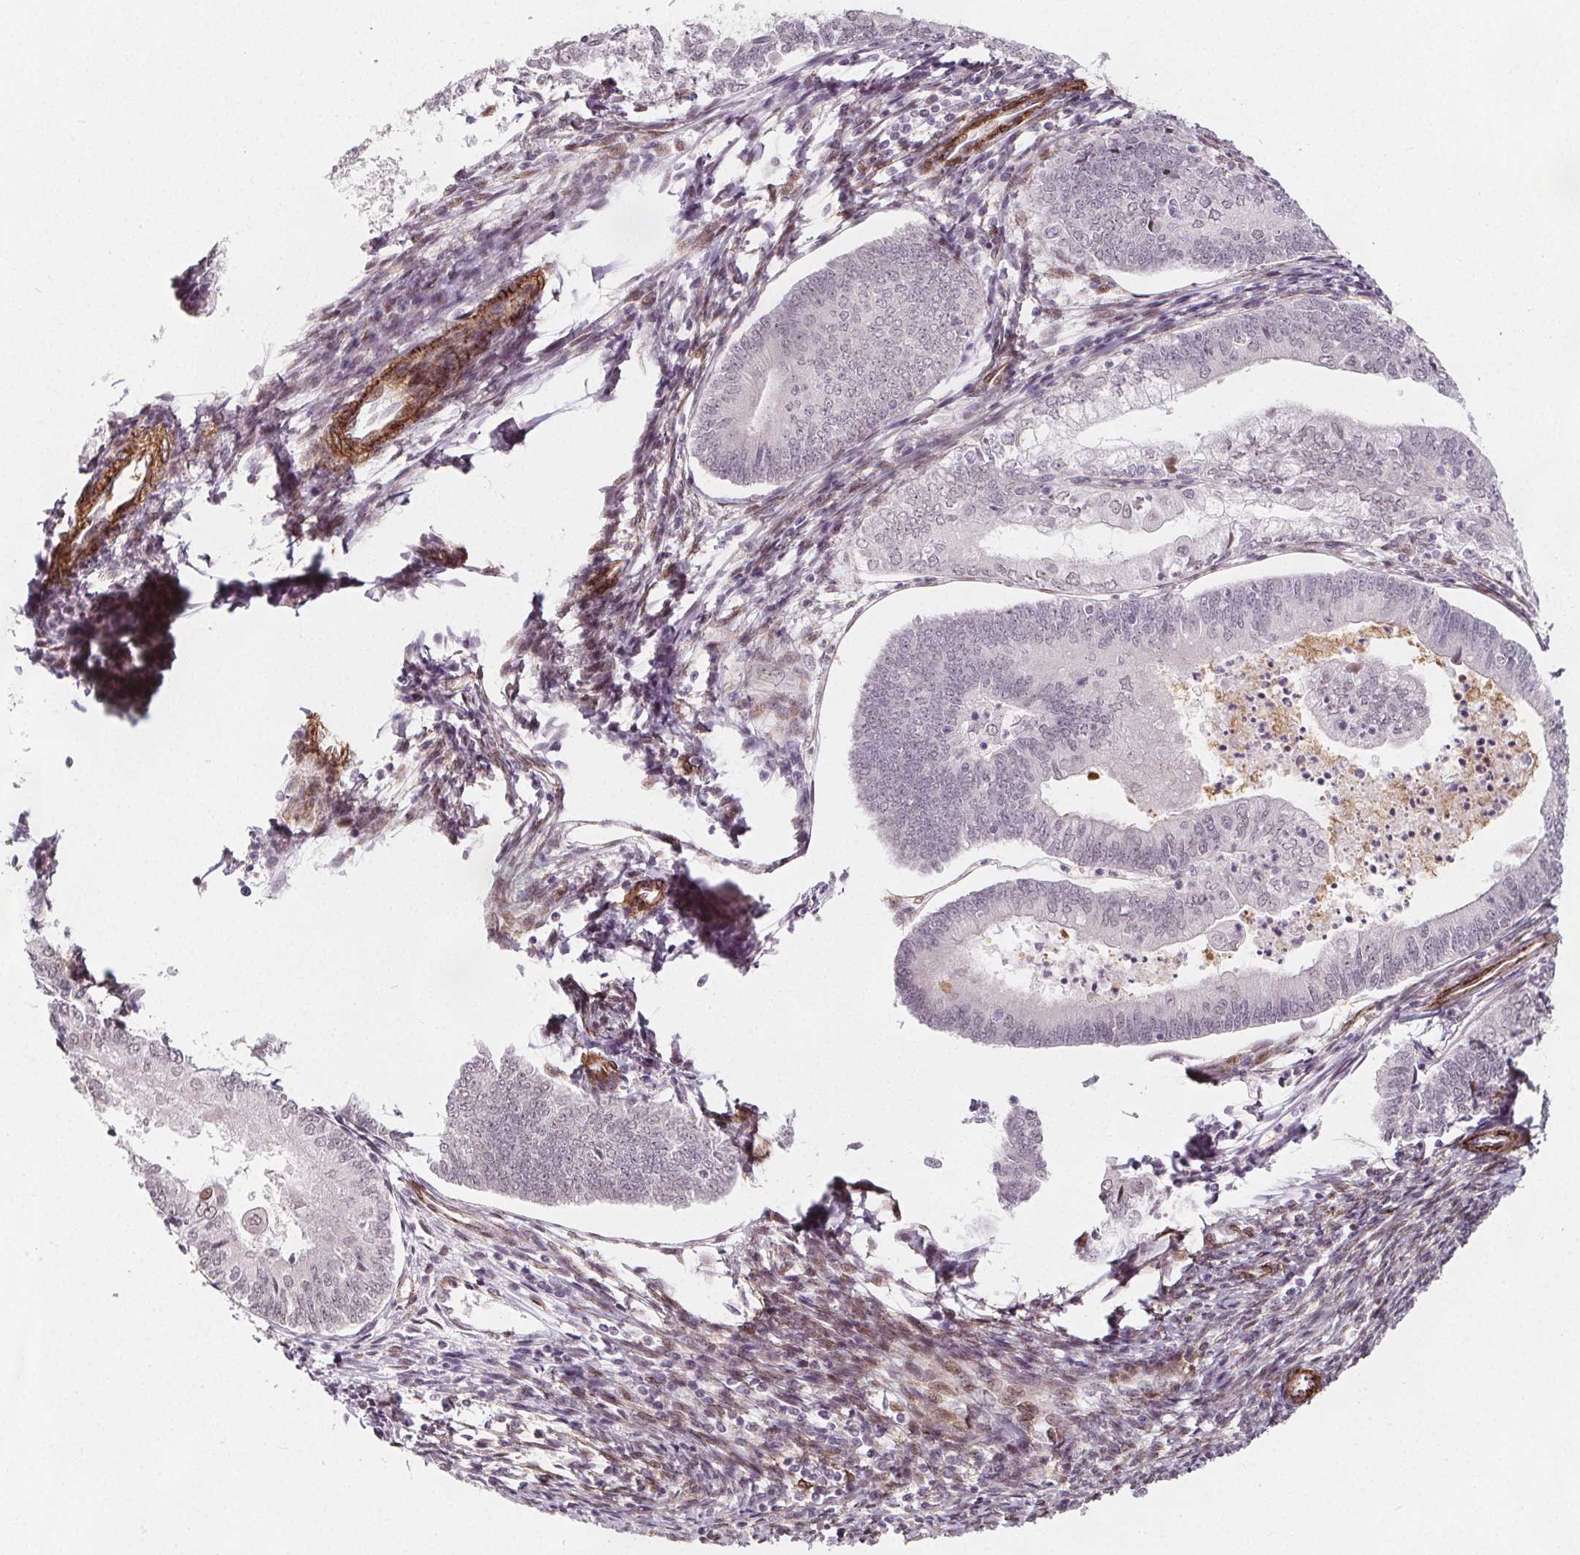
{"staining": {"intensity": "negative", "quantity": "none", "location": "none"}, "tissue": "endometrial cancer", "cell_type": "Tumor cells", "image_type": "cancer", "snomed": [{"axis": "morphology", "description": "Adenocarcinoma, NOS"}, {"axis": "topography", "description": "Endometrium"}], "caption": "Tumor cells show no significant positivity in adenocarcinoma (endometrial).", "gene": "HAS1", "patient": {"sex": "female", "age": 55}}